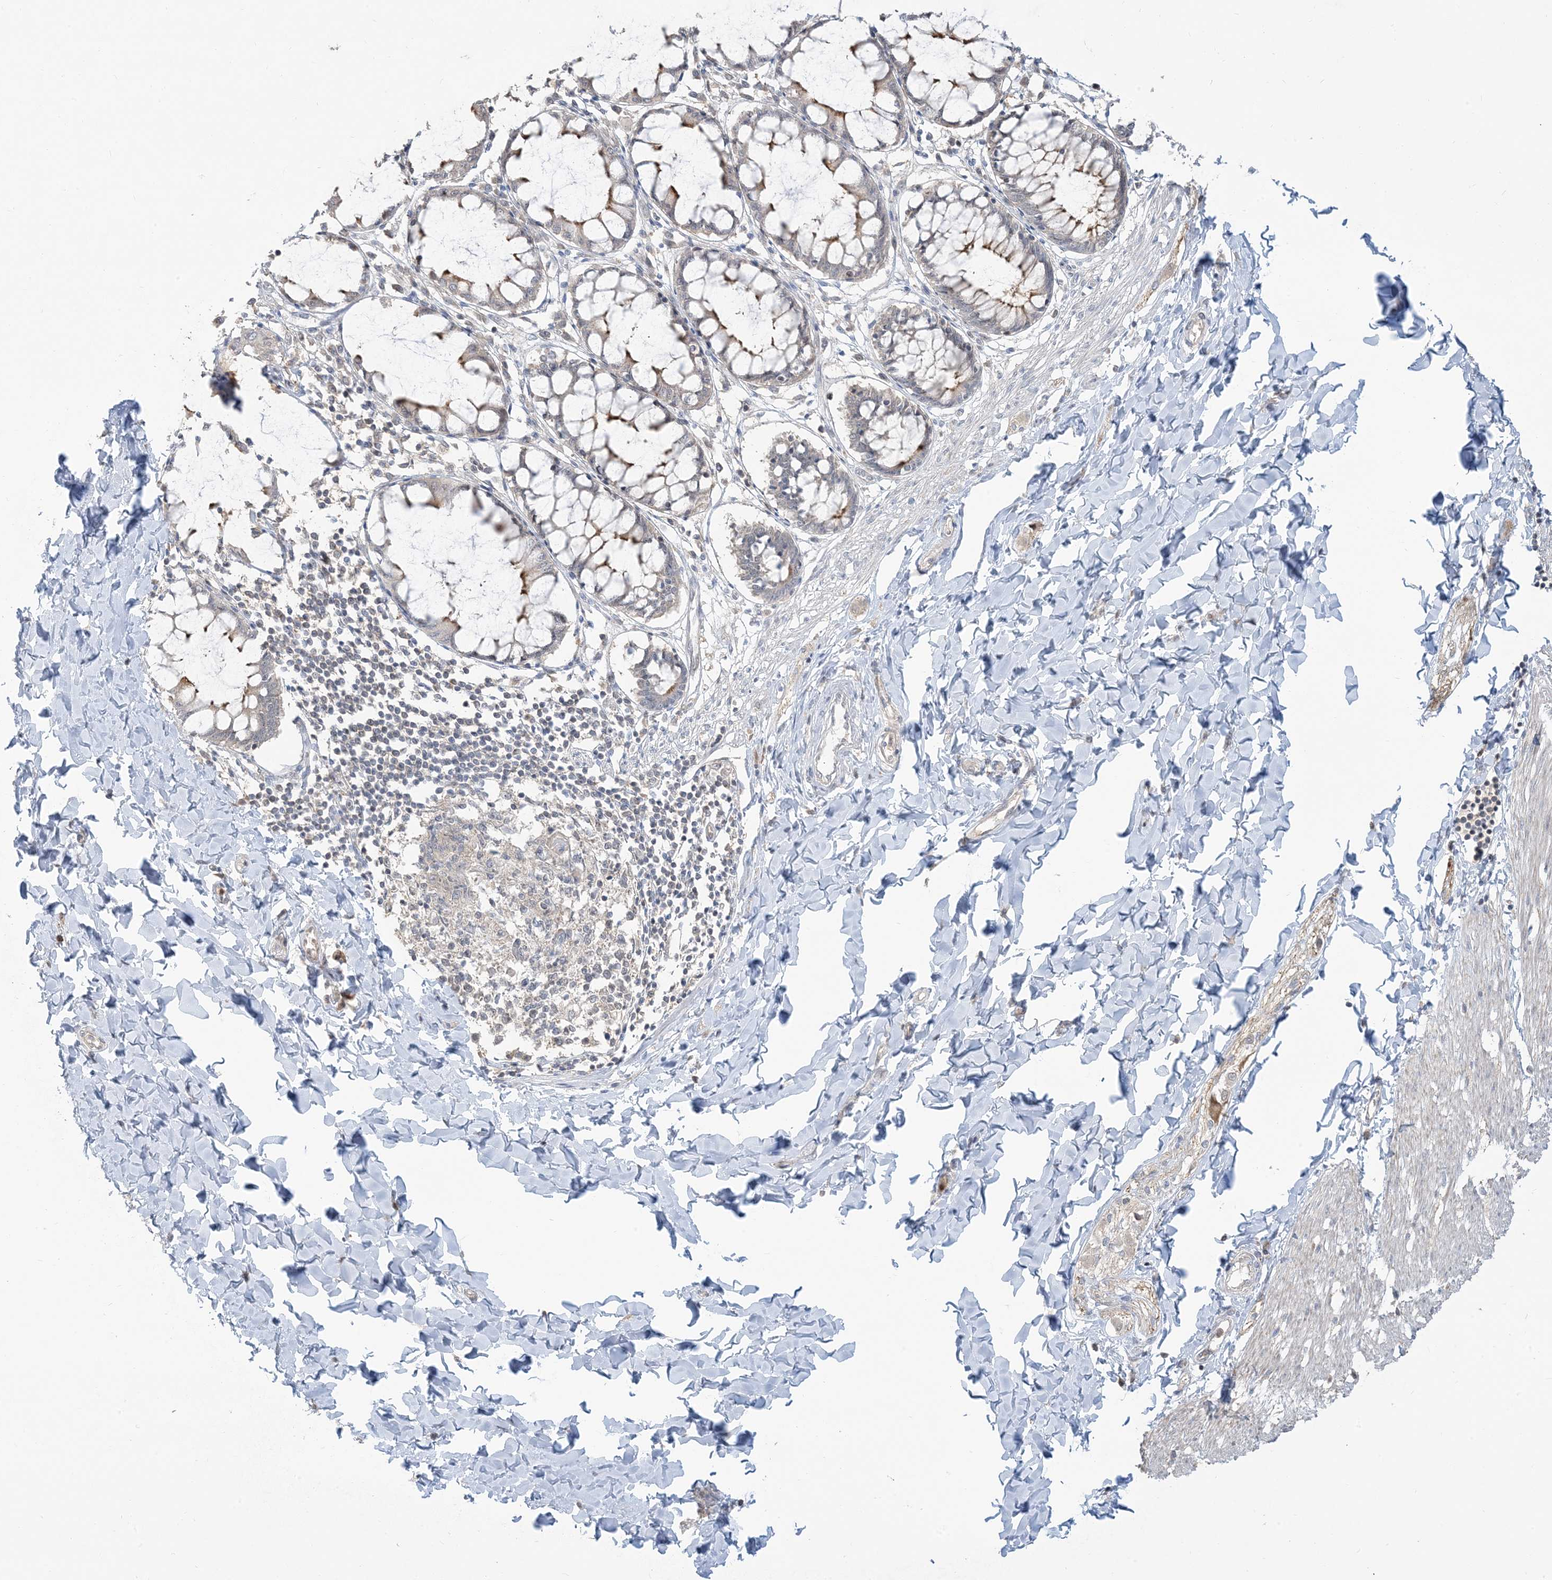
{"staining": {"intensity": "weak", "quantity": "<25%", "location": "cytoplasmic/membranous"}, "tissue": "smooth muscle", "cell_type": "Smooth muscle cells", "image_type": "normal", "snomed": [{"axis": "morphology", "description": "Normal tissue, NOS"}, {"axis": "morphology", "description": "Adenocarcinoma, NOS"}, {"axis": "topography", "description": "Colon"}, {"axis": "topography", "description": "Peripheral nerve tissue"}], "caption": "A photomicrograph of human smooth muscle is negative for staining in smooth muscle cells. (Stains: DAB IHC with hematoxylin counter stain, Microscopy: brightfield microscopy at high magnification).", "gene": "PRRT3", "patient": {"sex": "male", "age": 14}}